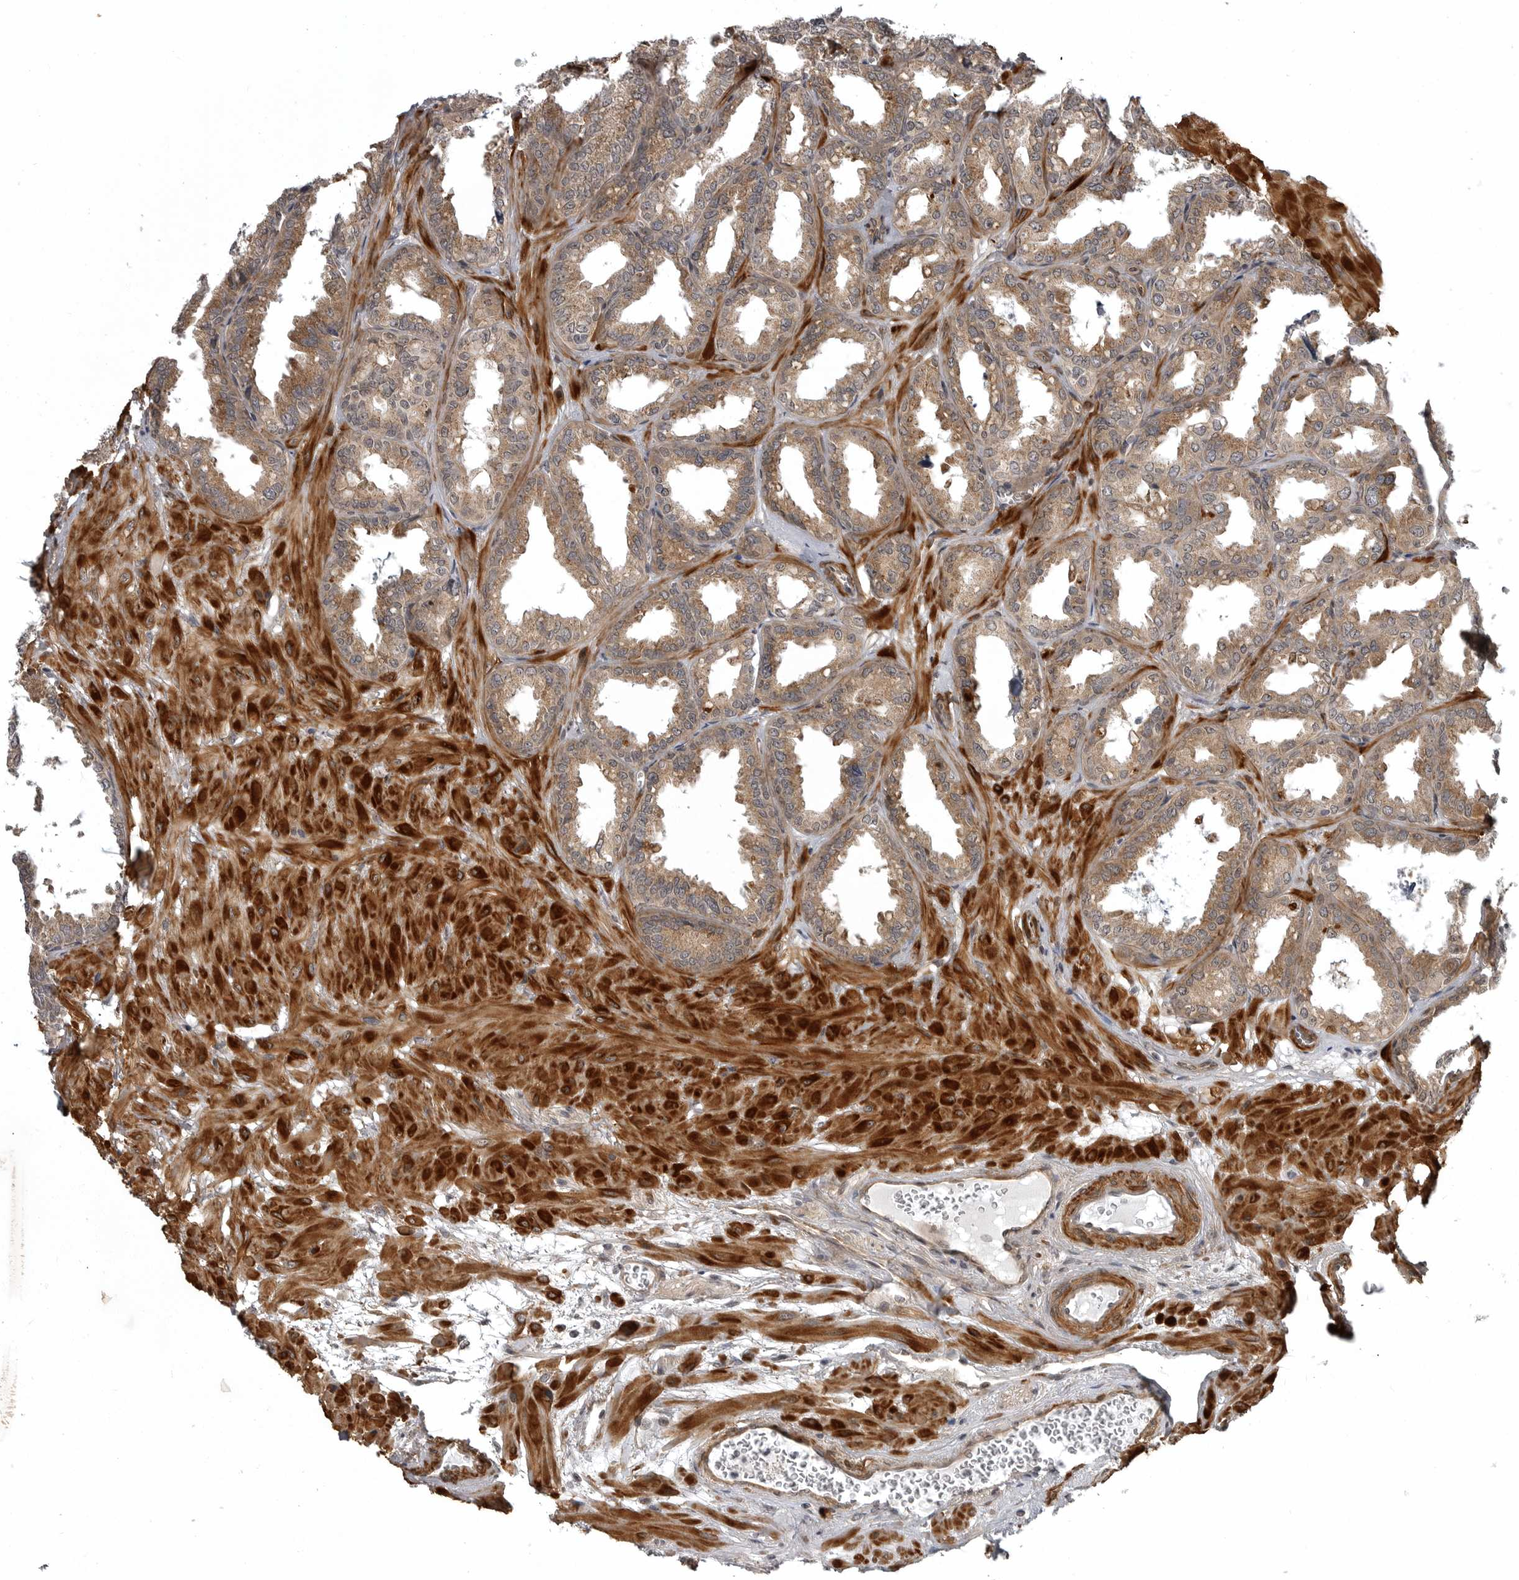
{"staining": {"intensity": "moderate", "quantity": ">75%", "location": "cytoplasmic/membranous"}, "tissue": "seminal vesicle", "cell_type": "Glandular cells", "image_type": "normal", "snomed": [{"axis": "morphology", "description": "Normal tissue, NOS"}, {"axis": "topography", "description": "Prostate"}, {"axis": "topography", "description": "Seminal veicle"}], "caption": "IHC staining of unremarkable seminal vesicle, which displays medium levels of moderate cytoplasmic/membranous staining in approximately >75% of glandular cells indicating moderate cytoplasmic/membranous protein staining. The staining was performed using DAB (3,3'-diaminobenzidine) (brown) for protein detection and nuclei were counterstained in hematoxylin (blue).", "gene": "SNX16", "patient": {"sex": "male", "age": 51}}